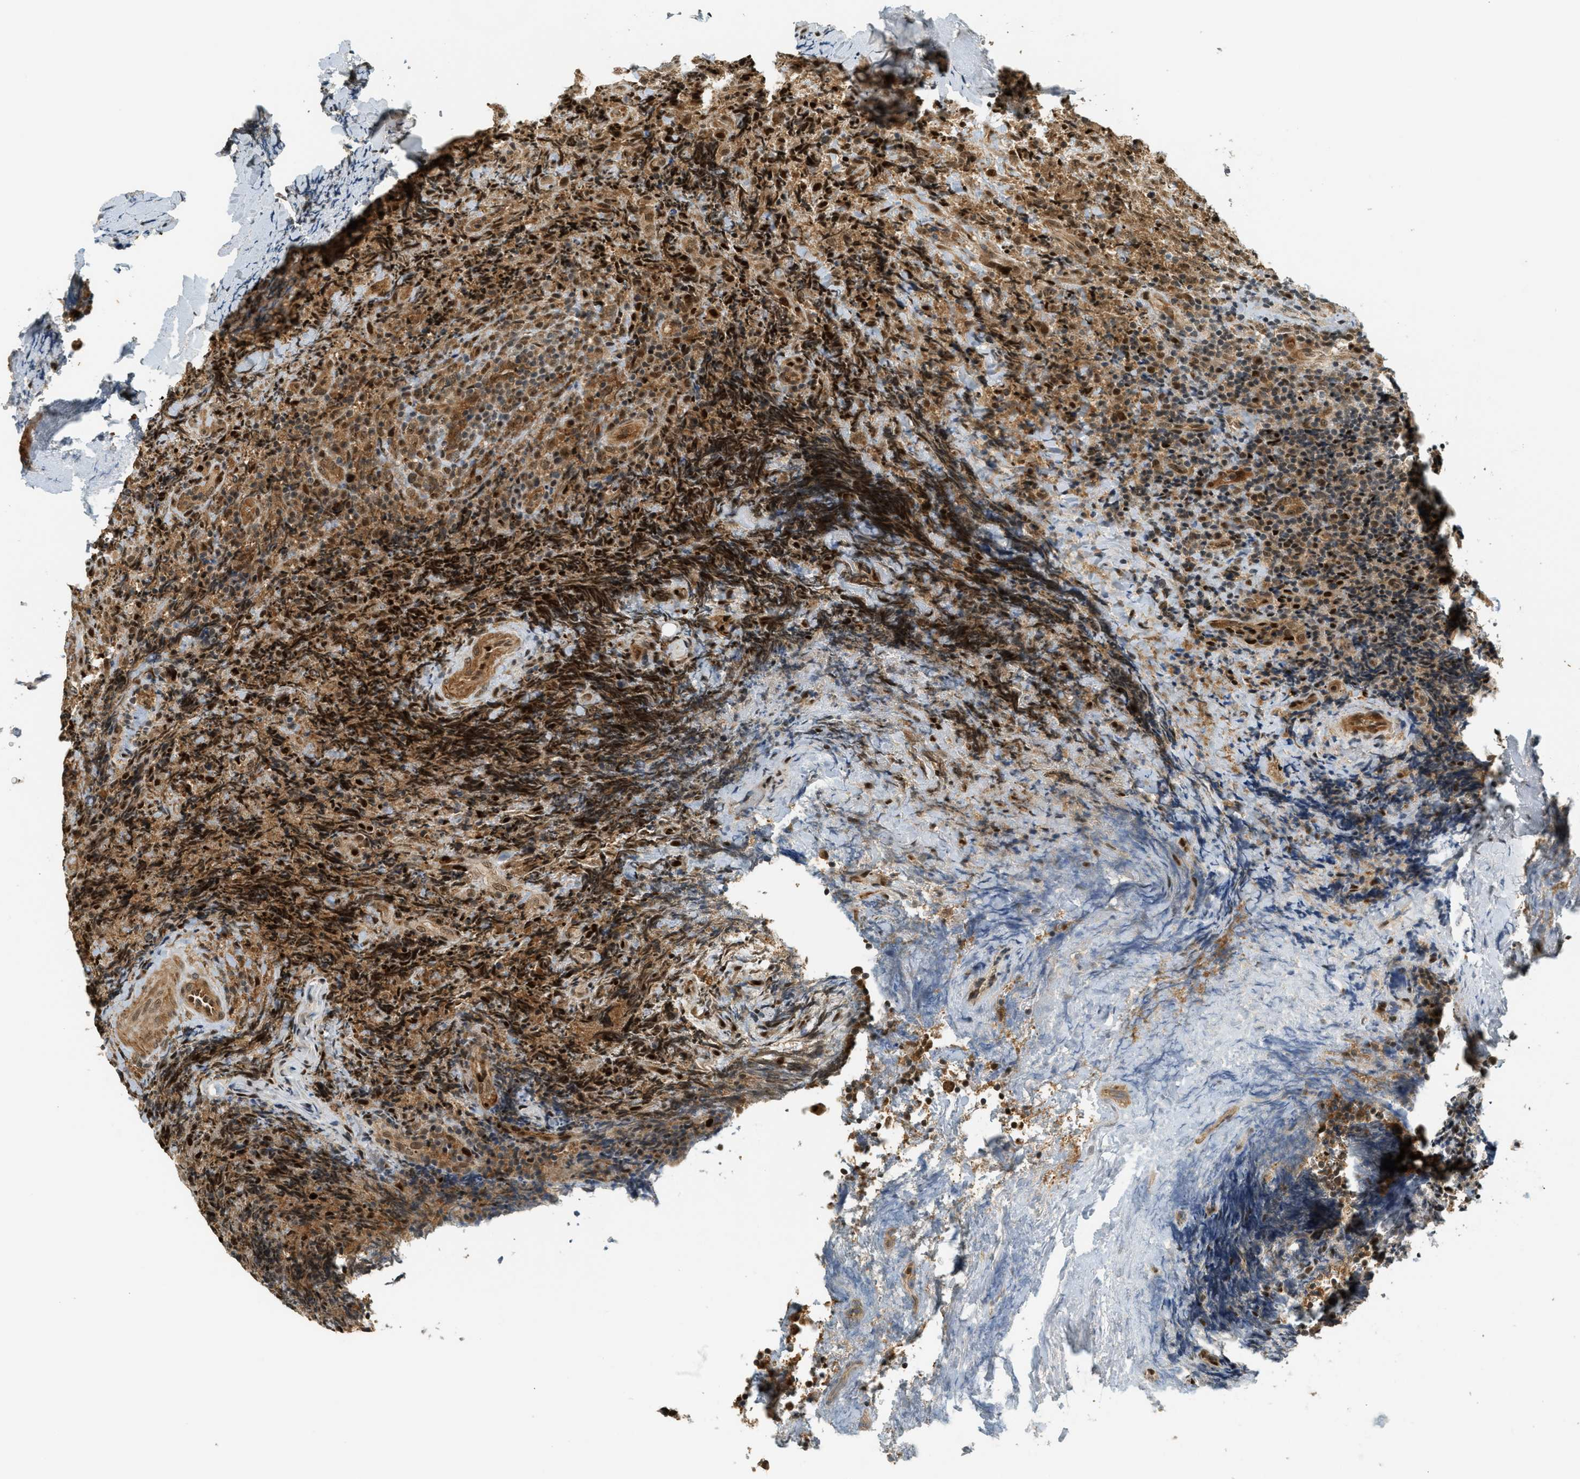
{"staining": {"intensity": "moderate", "quantity": ">75%", "location": "cytoplasmic/membranous,nuclear"}, "tissue": "lymphoma", "cell_type": "Tumor cells", "image_type": "cancer", "snomed": [{"axis": "morphology", "description": "Malignant lymphoma, non-Hodgkin's type, High grade"}, {"axis": "topography", "description": "Tonsil"}], "caption": "Protein expression by immunohistochemistry (IHC) displays moderate cytoplasmic/membranous and nuclear staining in about >75% of tumor cells in lymphoma.", "gene": "FOXM1", "patient": {"sex": "female", "age": 36}}